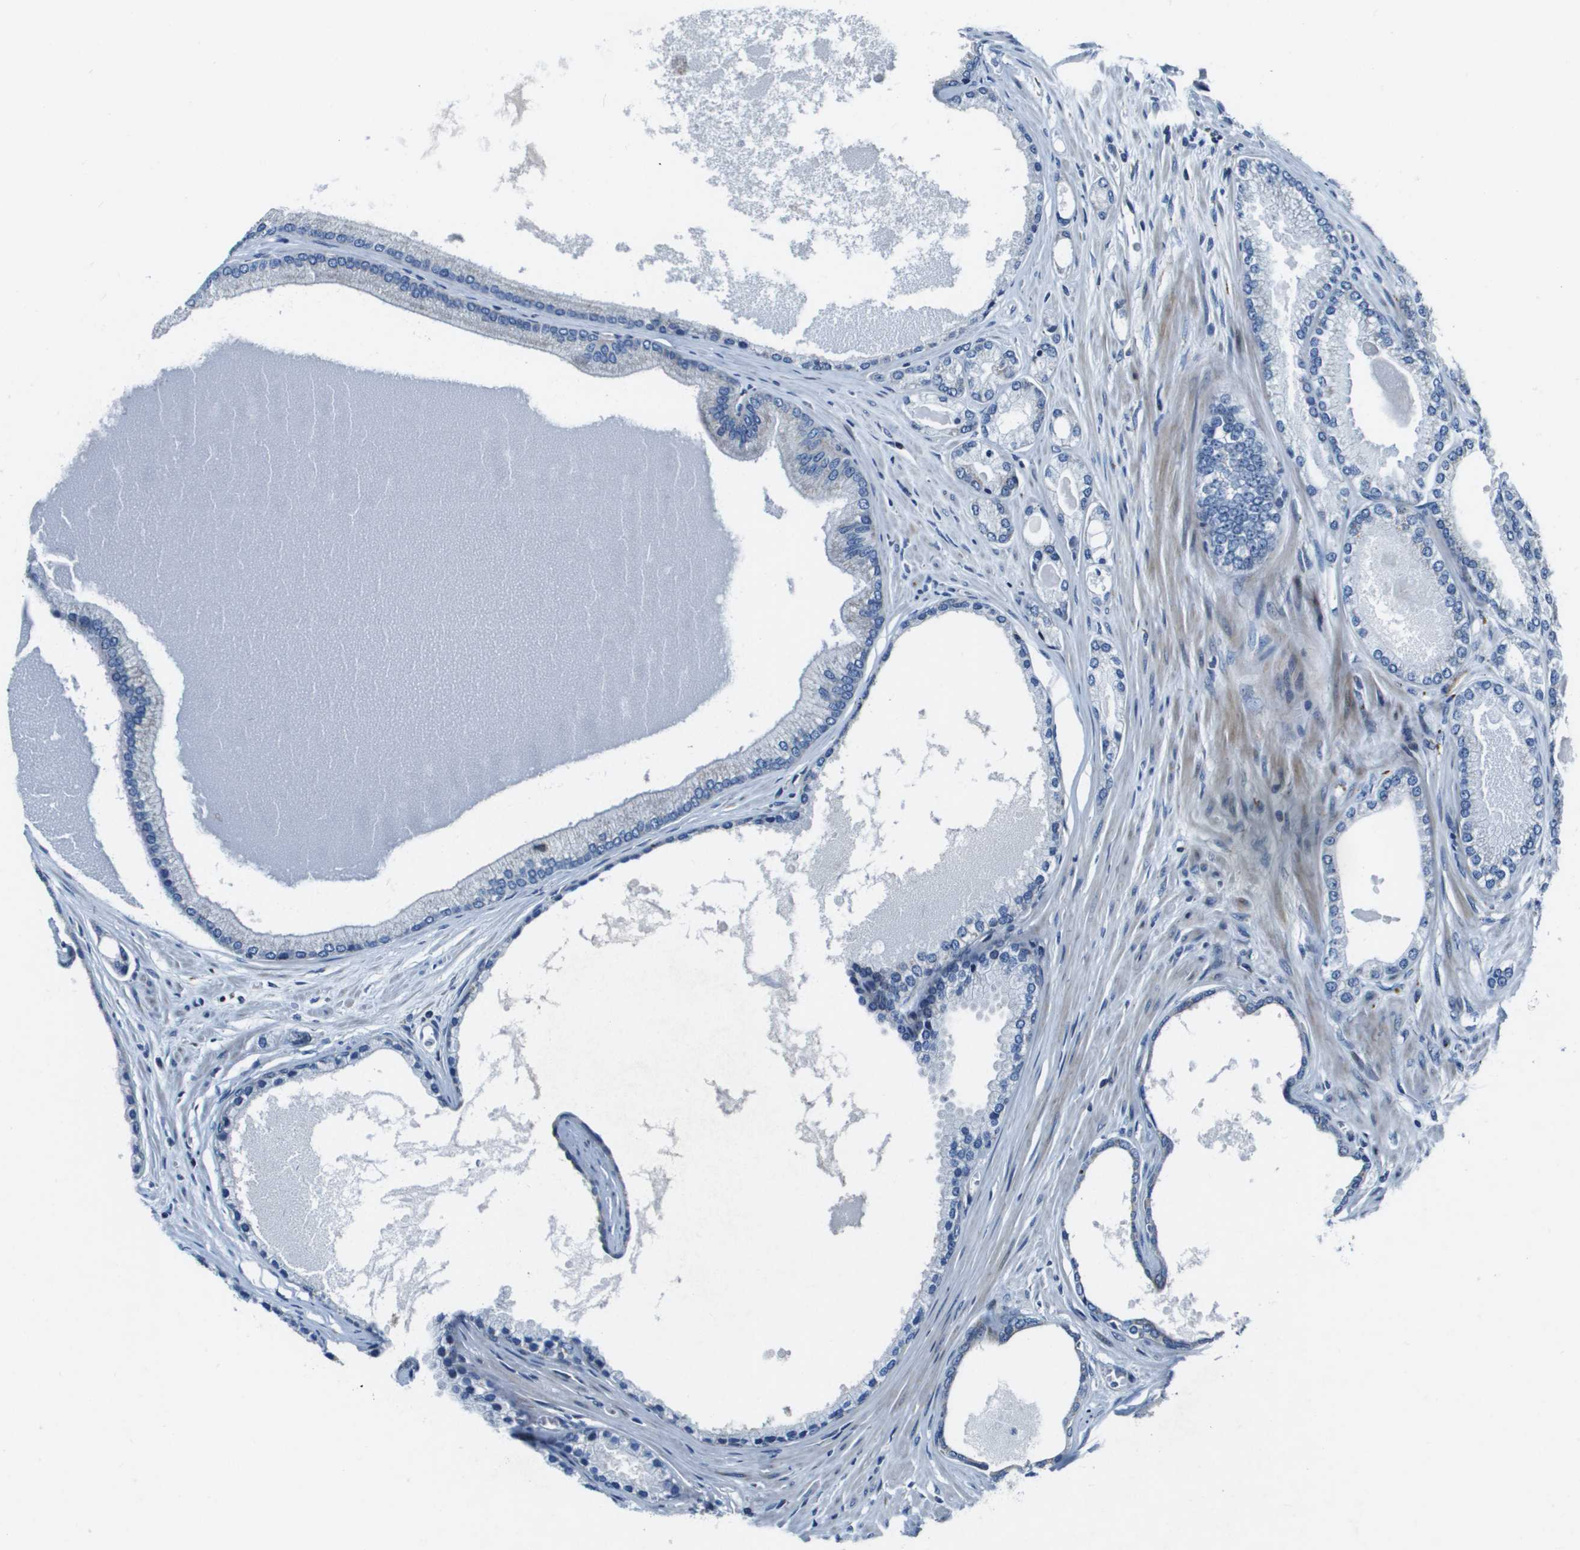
{"staining": {"intensity": "negative", "quantity": "none", "location": "none"}, "tissue": "prostate cancer", "cell_type": "Tumor cells", "image_type": "cancer", "snomed": [{"axis": "morphology", "description": "Adenocarcinoma, High grade"}, {"axis": "topography", "description": "Prostate"}], "caption": "DAB (3,3'-diaminobenzidine) immunohistochemical staining of human prostate high-grade adenocarcinoma shows no significant staining in tumor cells.", "gene": "MGAT3", "patient": {"sex": "male", "age": 71}}